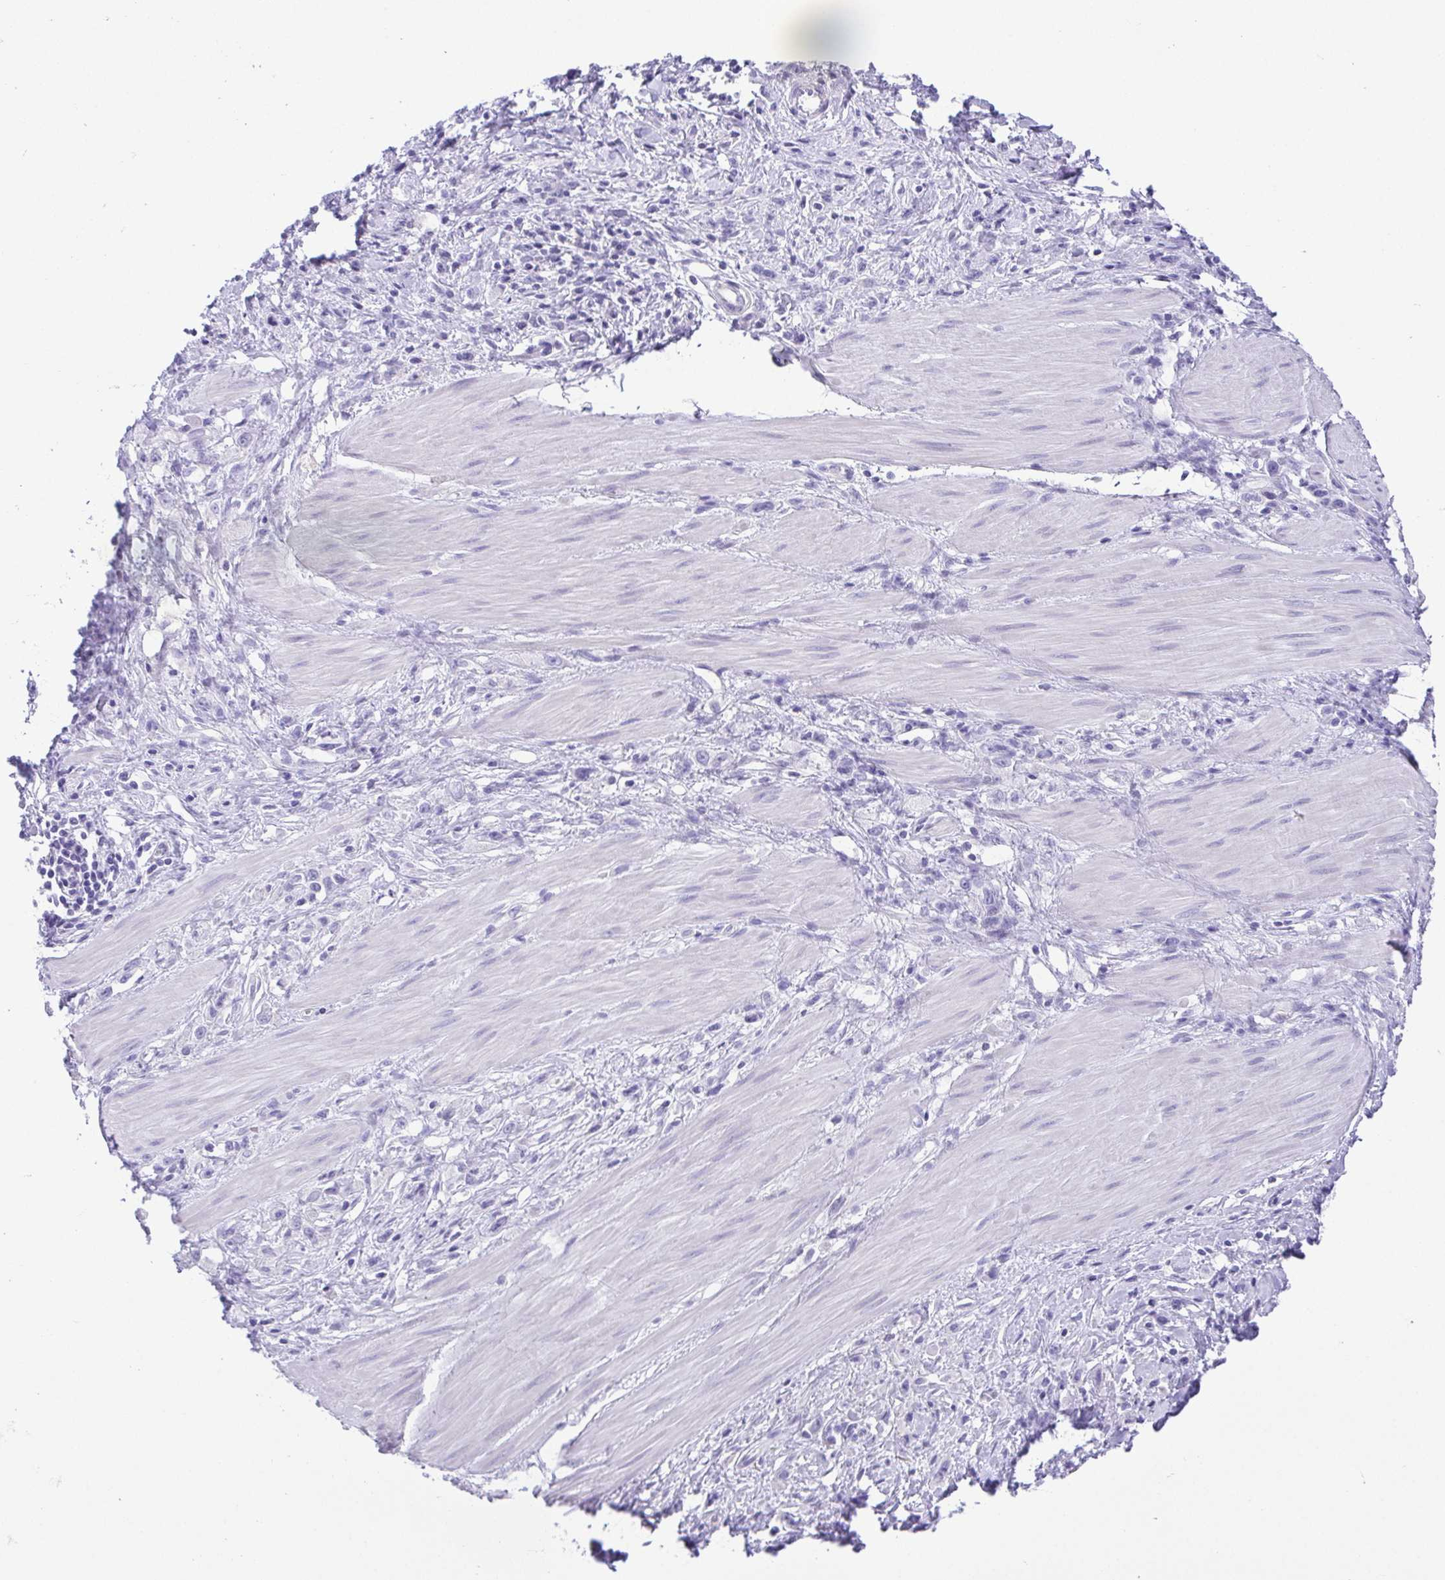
{"staining": {"intensity": "negative", "quantity": "none", "location": "none"}, "tissue": "stomach cancer", "cell_type": "Tumor cells", "image_type": "cancer", "snomed": [{"axis": "morphology", "description": "Adenocarcinoma, NOS"}, {"axis": "topography", "description": "Stomach"}], "caption": "Image shows no protein staining in tumor cells of stomach adenocarcinoma tissue.", "gene": "LUZP4", "patient": {"sex": "male", "age": 47}}